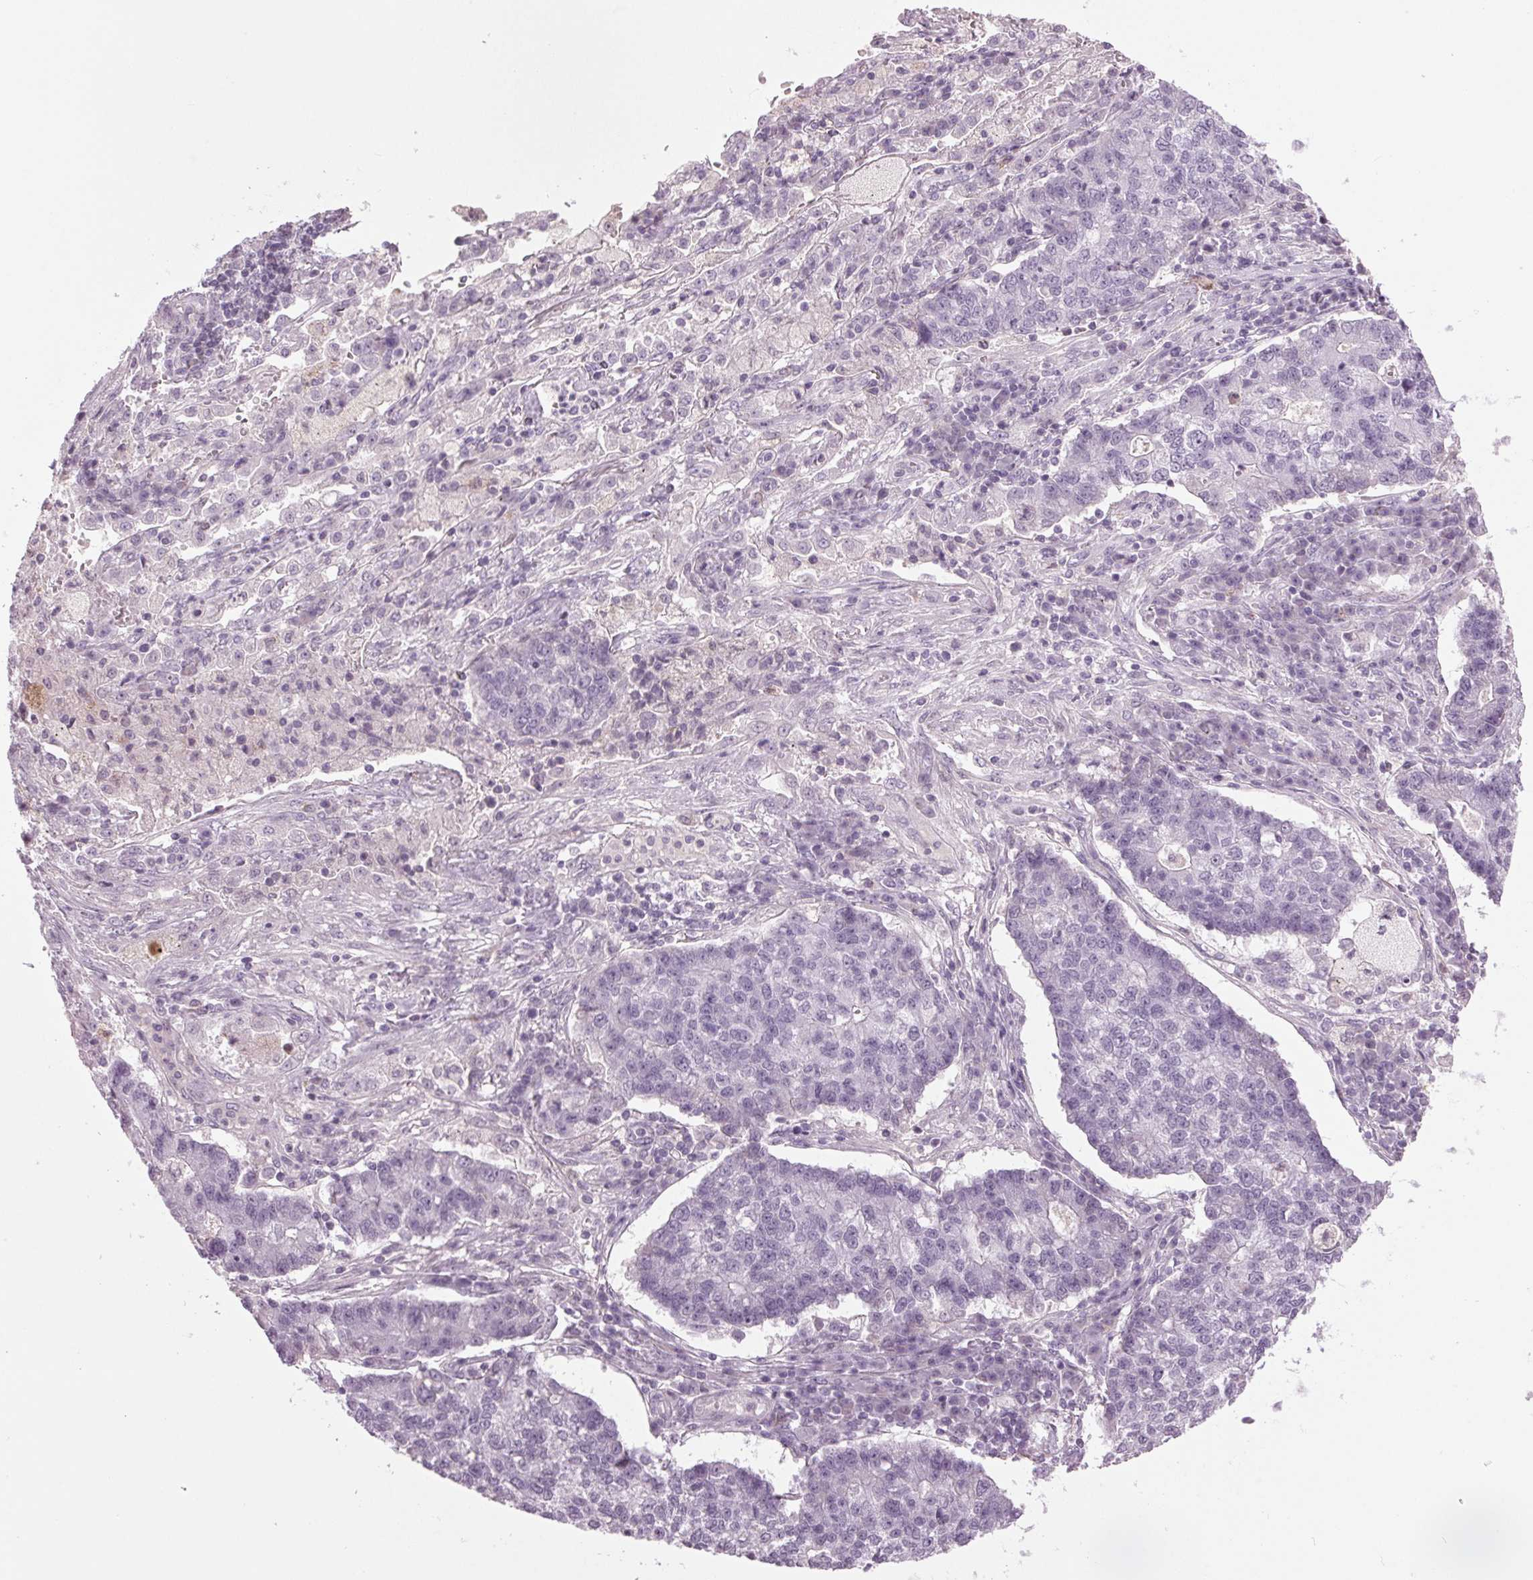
{"staining": {"intensity": "negative", "quantity": "none", "location": "none"}, "tissue": "lung cancer", "cell_type": "Tumor cells", "image_type": "cancer", "snomed": [{"axis": "morphology", "description": "Adenocarcinoma, NOS"}, {"axis": "topography", "description": "Lung"}], "caption": "Immunohistochemical staining of lung cancer shows no significant expression in tumor cells.", "gene": "DNAH12", "patient": {"sex": "male", "age": 57}}